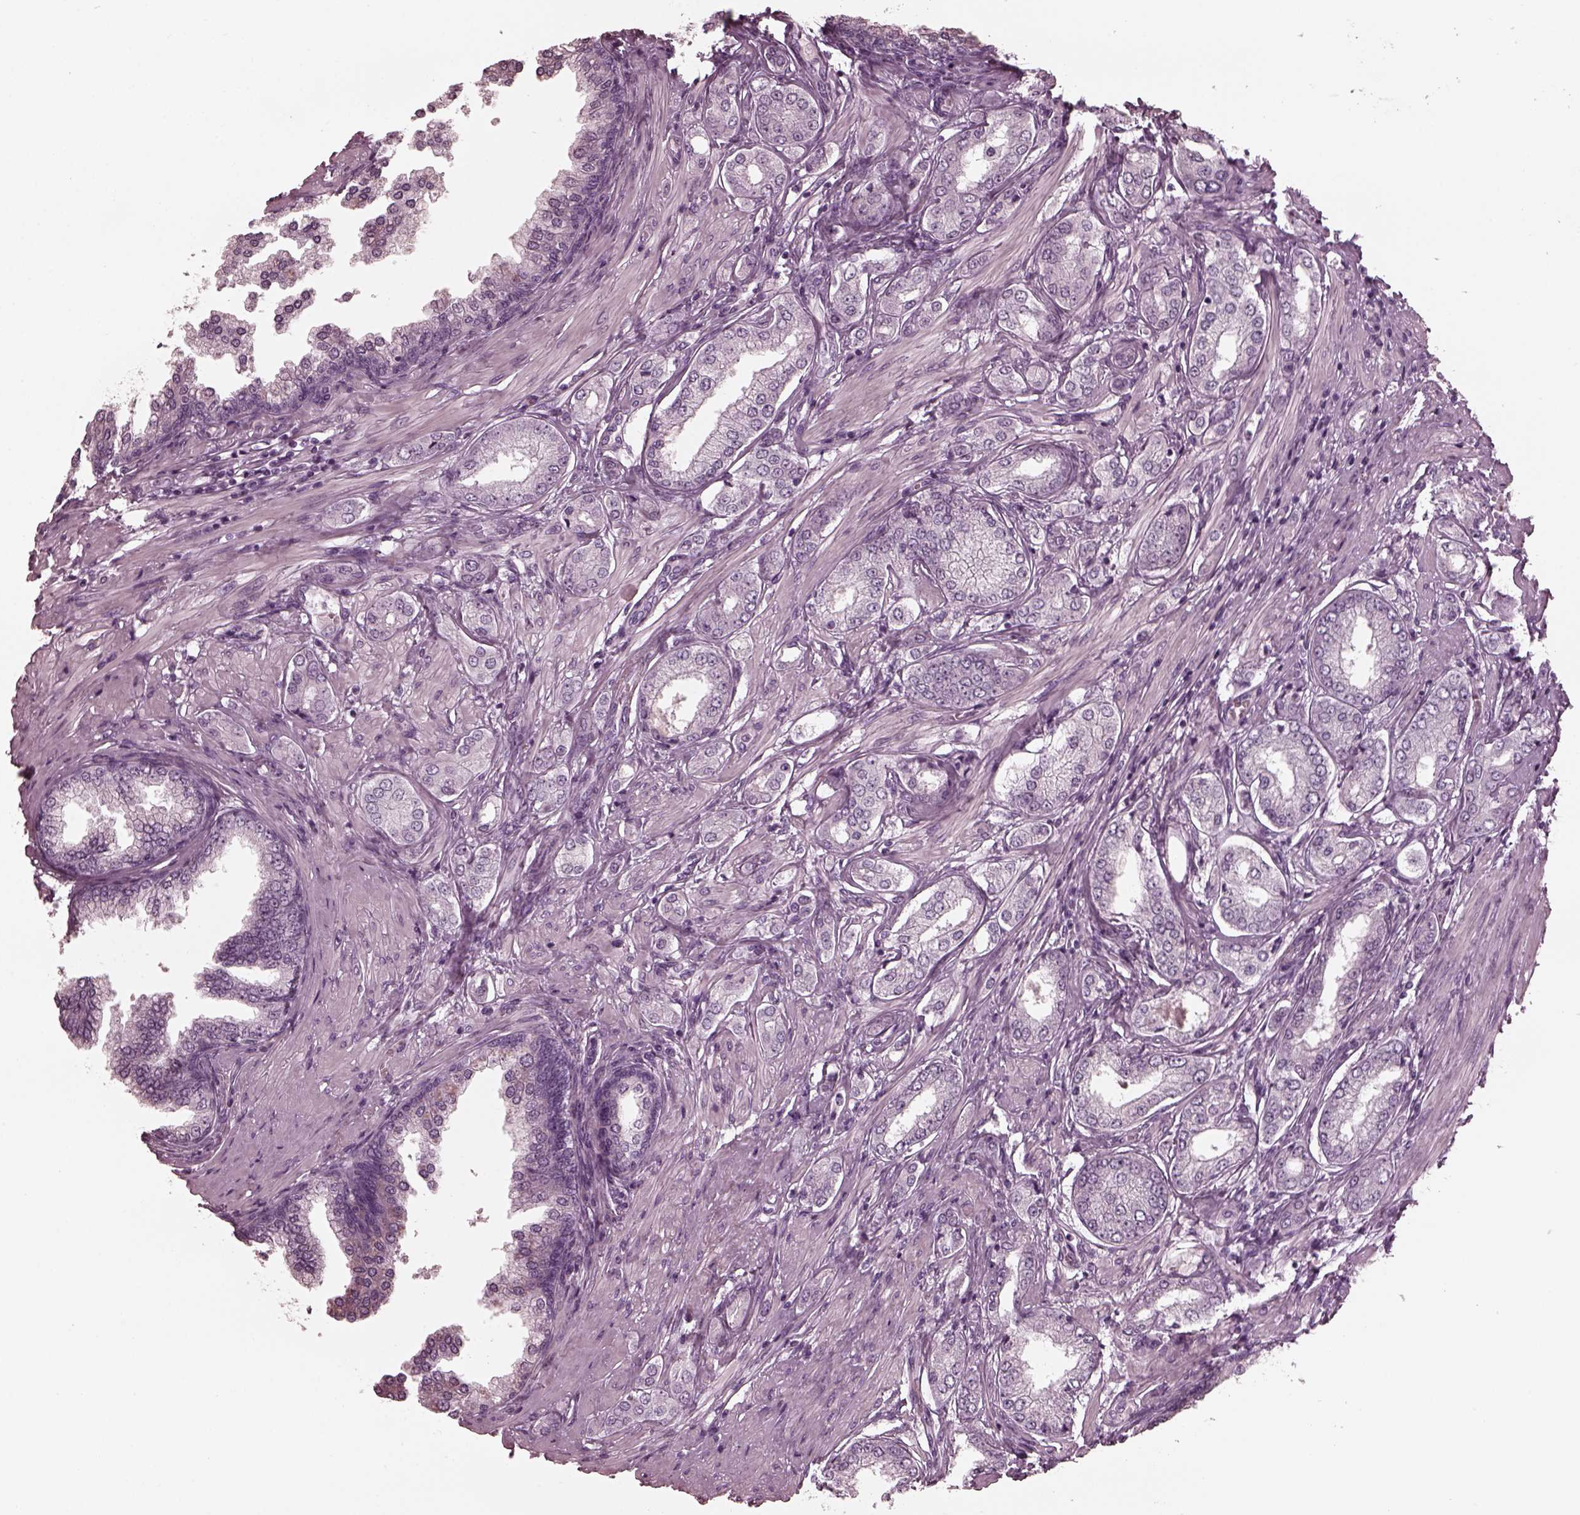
{"staining": {"intensity": "negative", "quantity": "none", "location": "none"}, "tissue": "prostate cancer", "cell_type": "Tumor cells", "image_type": "cancer", "snomed": [{"axis": "morphology", "description": "Adenocarcinoma, NOS"}, {"axis": "topography", "description": "Prostate"}], "caption": "Photomicrograph shows no protein expression in tumor cells of prostate adenocarcinoma tissue.", "gene": "GRM6", "patient": {"sex": "male", "age": 63}}